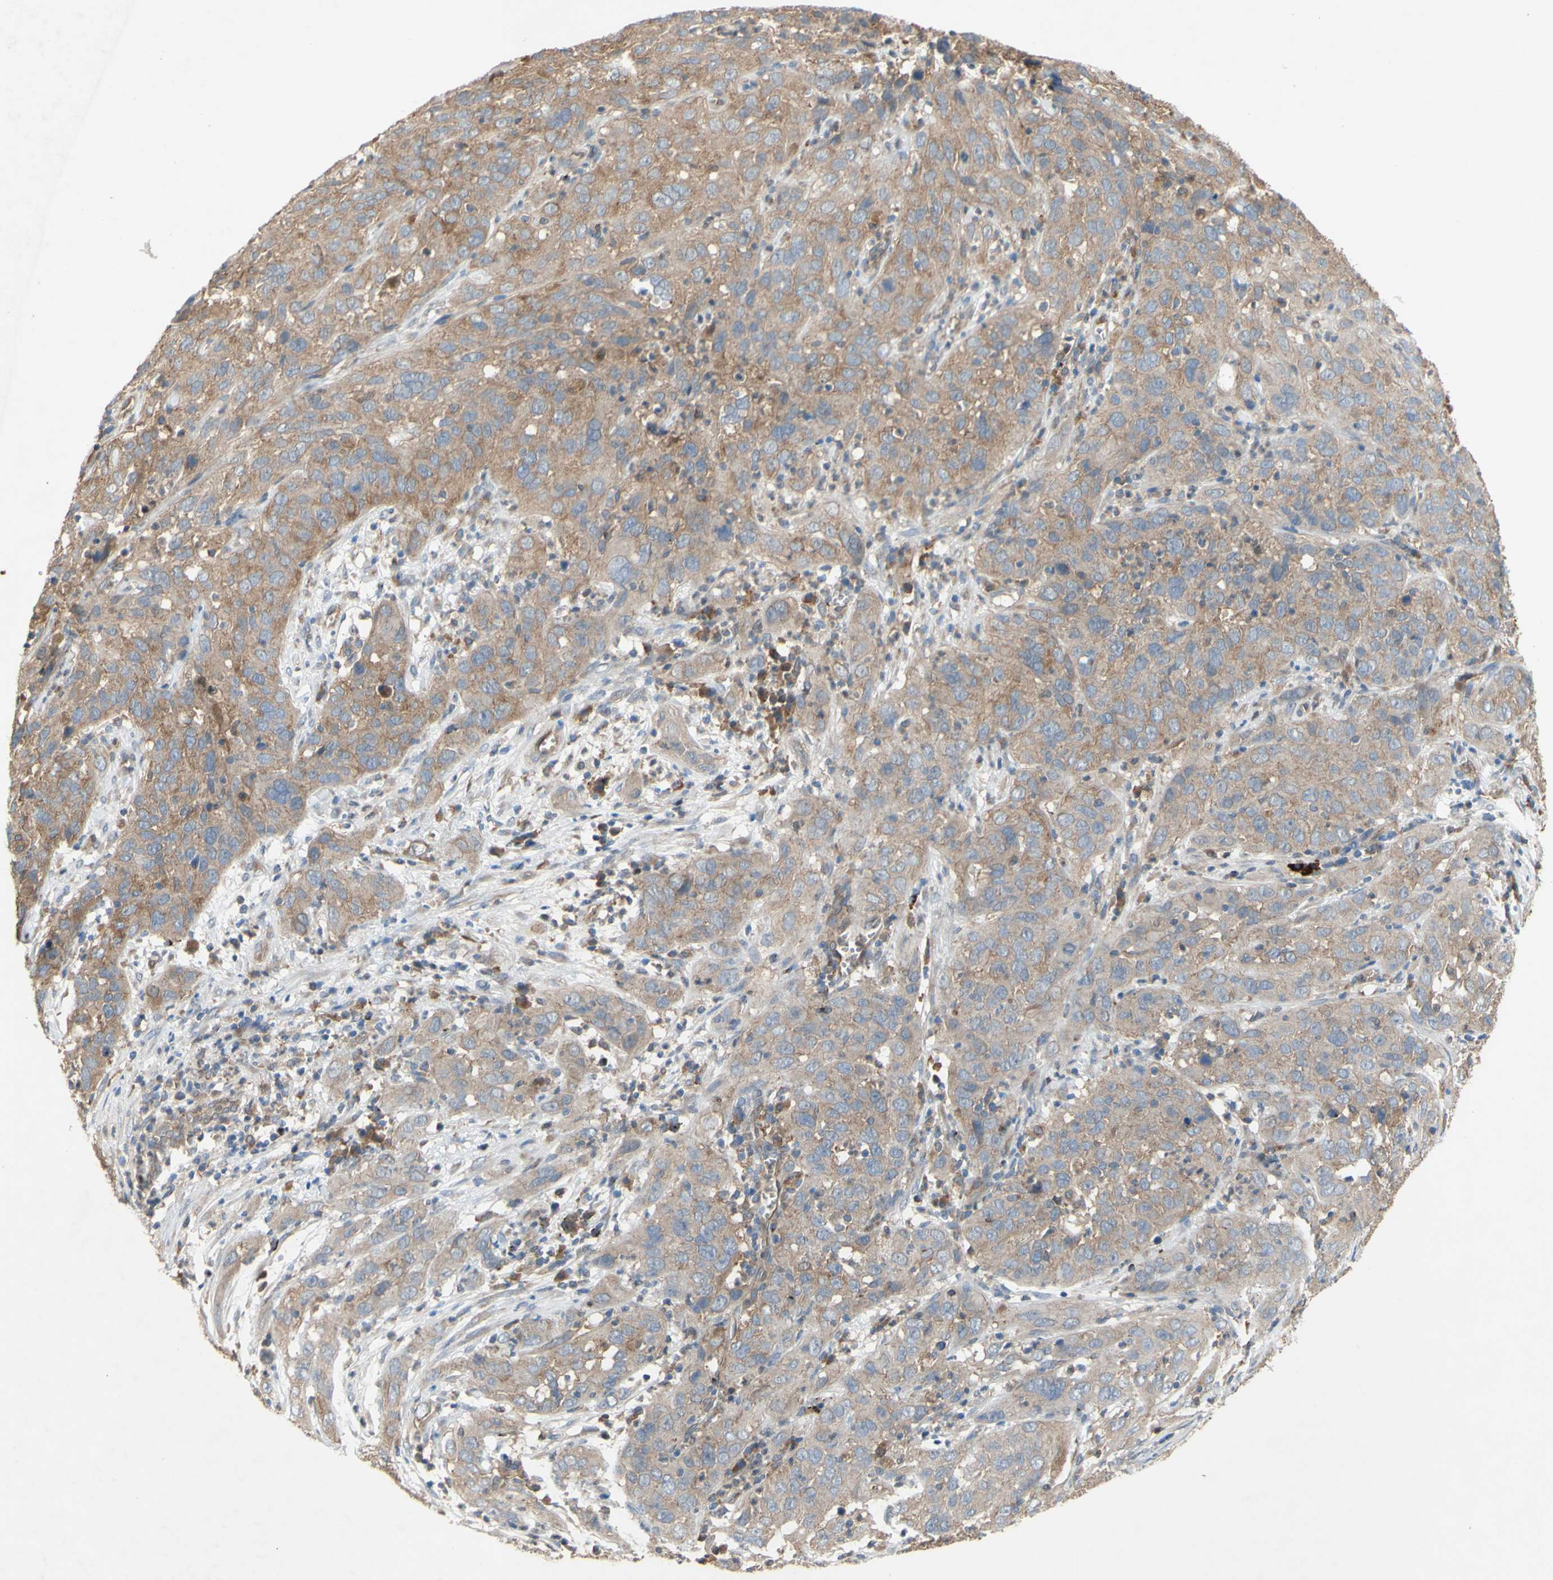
{"staining": {"intensity": "moderate", "quantity": ">75%", "location": "cytoplasmic/membranous"}, "tissue": "cervical cancer", "cell_type": "Tumor cells", "image_type": "cancer", "snomed": [{"axis": "morphology", "description": "Squamous cell carcinoma, NOS"}, {"axis": "topography", "description": "Cervix"}], "caption": "Immunohistochemistry (IHC) photomicrograph of cervical cancer stained for a protein (brown), which reveals medium levels of moderate cytoplasmic/membranous expression in approximately >75% of tumor cells.", "gene": "PDGFB", "patient": {"sex": "female", "age": 32}}